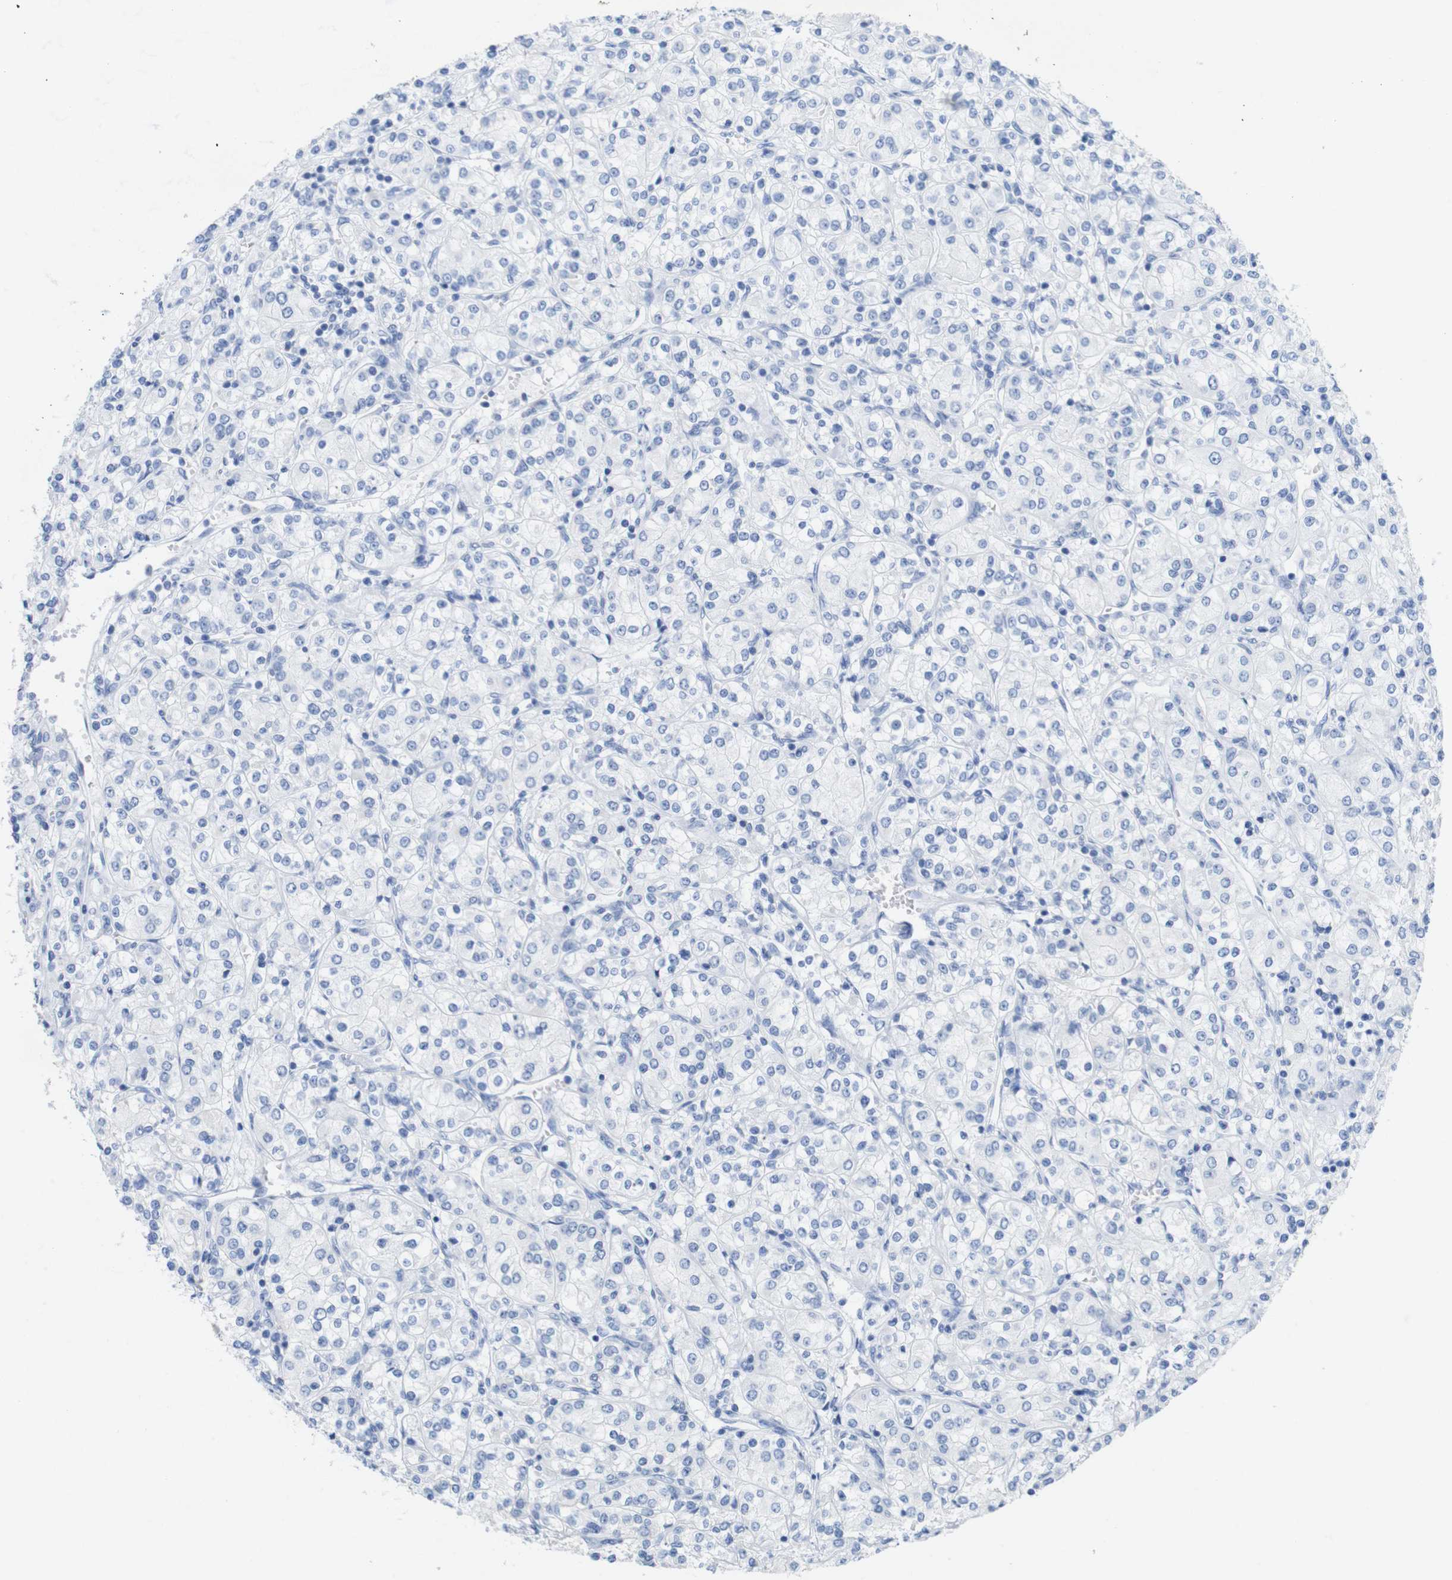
{"staining": {"intensity": "negative", "quantity": "none", "location": "none"}, "tissue": "renal cancer", "cell_type": "Tumor cells", "image_type": "cancer", "snomed": [{"axis": "morphology", "description": "Adenocarcinoma, NOS"}, {"axis": "topography", "description": "Kidney"}], "caption": "Adenocarcinoma (renal) was stained to show a protein in brown. There is no significant positivity in tumor cells.", "gene": "LAG3", "patient": {"sex": "male", "age": 77}}